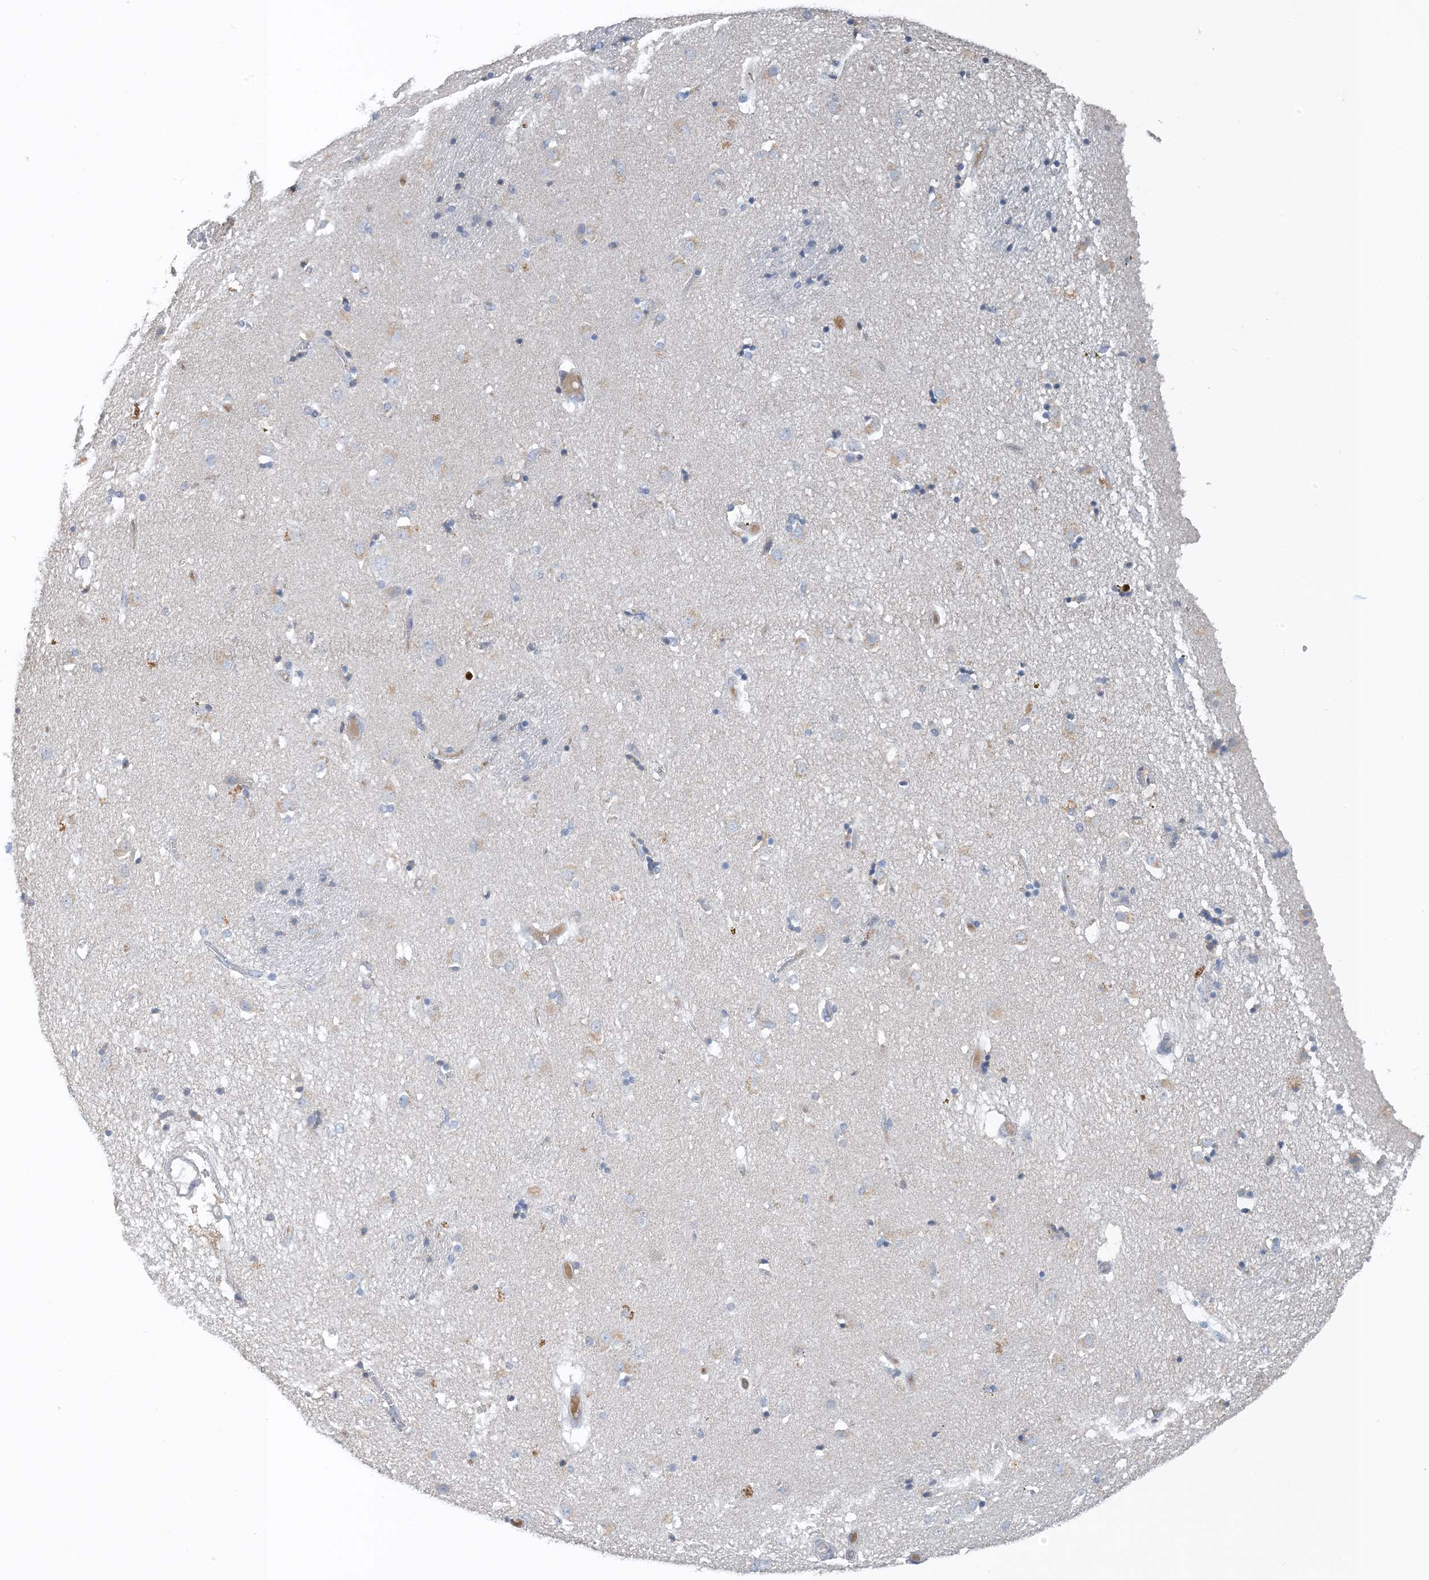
{"staining": {"intensity": "negative", "quantity": "none", "location": "none"}, "tissue": "caudate", "cell_type": "Glial cells", "image_type": "normal", "snomed": [{"axis": "morphology", "description": "Normal tissue, NOS"}, {"axis": "topography", "description": "Lateral ventricle wall"}], "caption": "Immunohistochemistry (IHC) image of benign caudate: caudate stained with DAB (3,3'-diaminobenzidine) demonstrates no significant protein staining in glial cells.", "gene": "CTRL", "patient": {"sex": "male", "age": 70}}